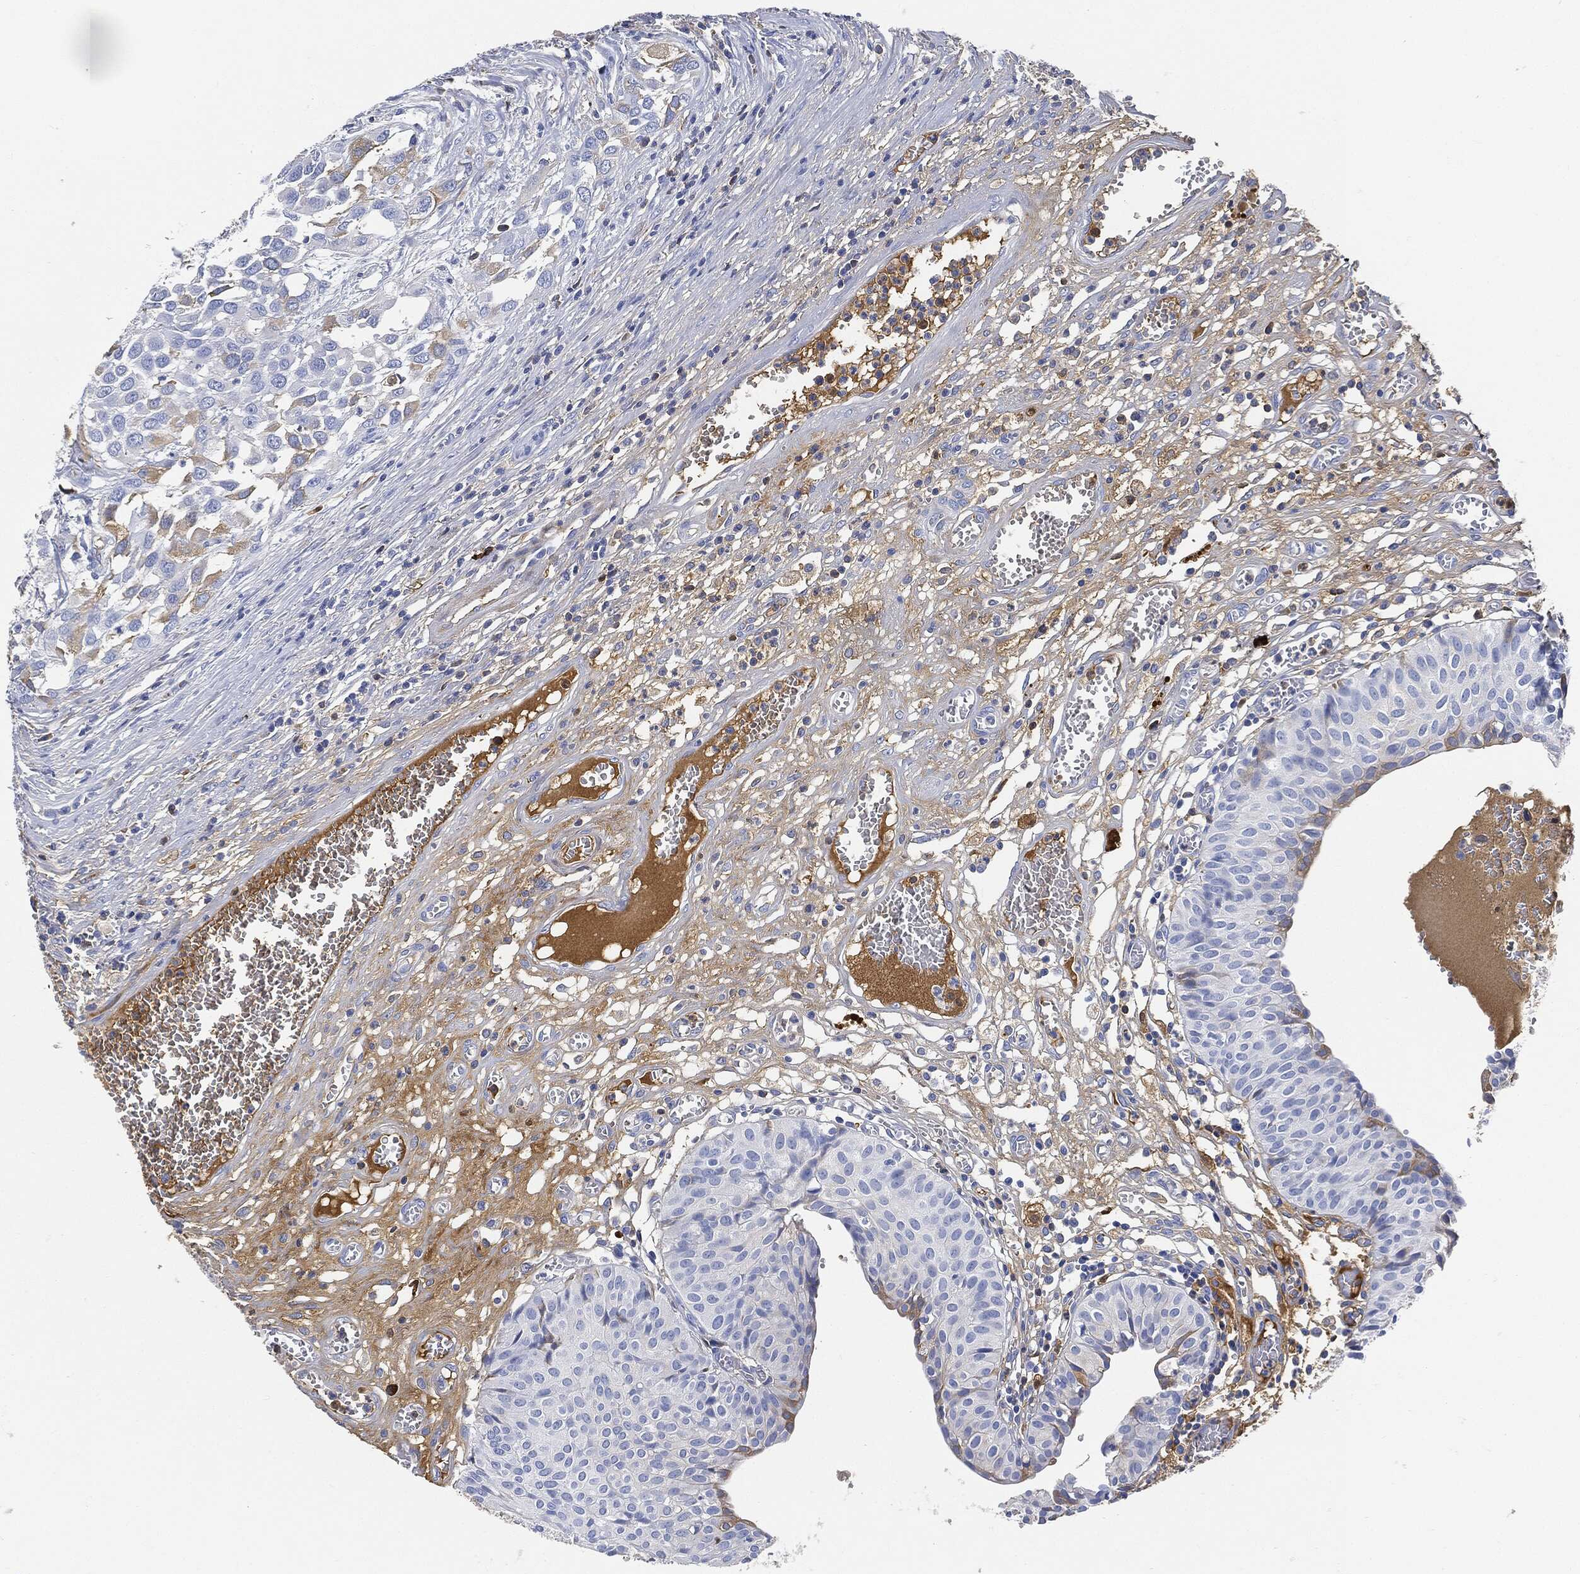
{"staining": {"intensity": "moderate", "quantity": "<25%", "location": "cytoplasmic/membranous"}, "tissue": "urinary bladder", "cell_type": "Urothelial cells", "image_type": "normal", "snomed": [{"axis": "morphology", "description": "Normal tissue, NOS"}, {"axis": "morphology", "description": "Urothelial carcinoma, NOS"}, {"axis": "morphology", "description": "Urothelial carcinoma, High grade"}, {"axis": "topography", "description": "Urinary bladder"}], "caption": "A brown stain highlights moderate cytoplasmic/membranous positivity of a protein in urothelial cells of unremarkable urinary bladder. The staining was performed using DAB to visualize the protein expression in brown, while the nuclei were stained in blue with hematoxylin (Magnification: 20x).", "gene": "IGLV6", "patient": {"sex": "male", "age": 57}}